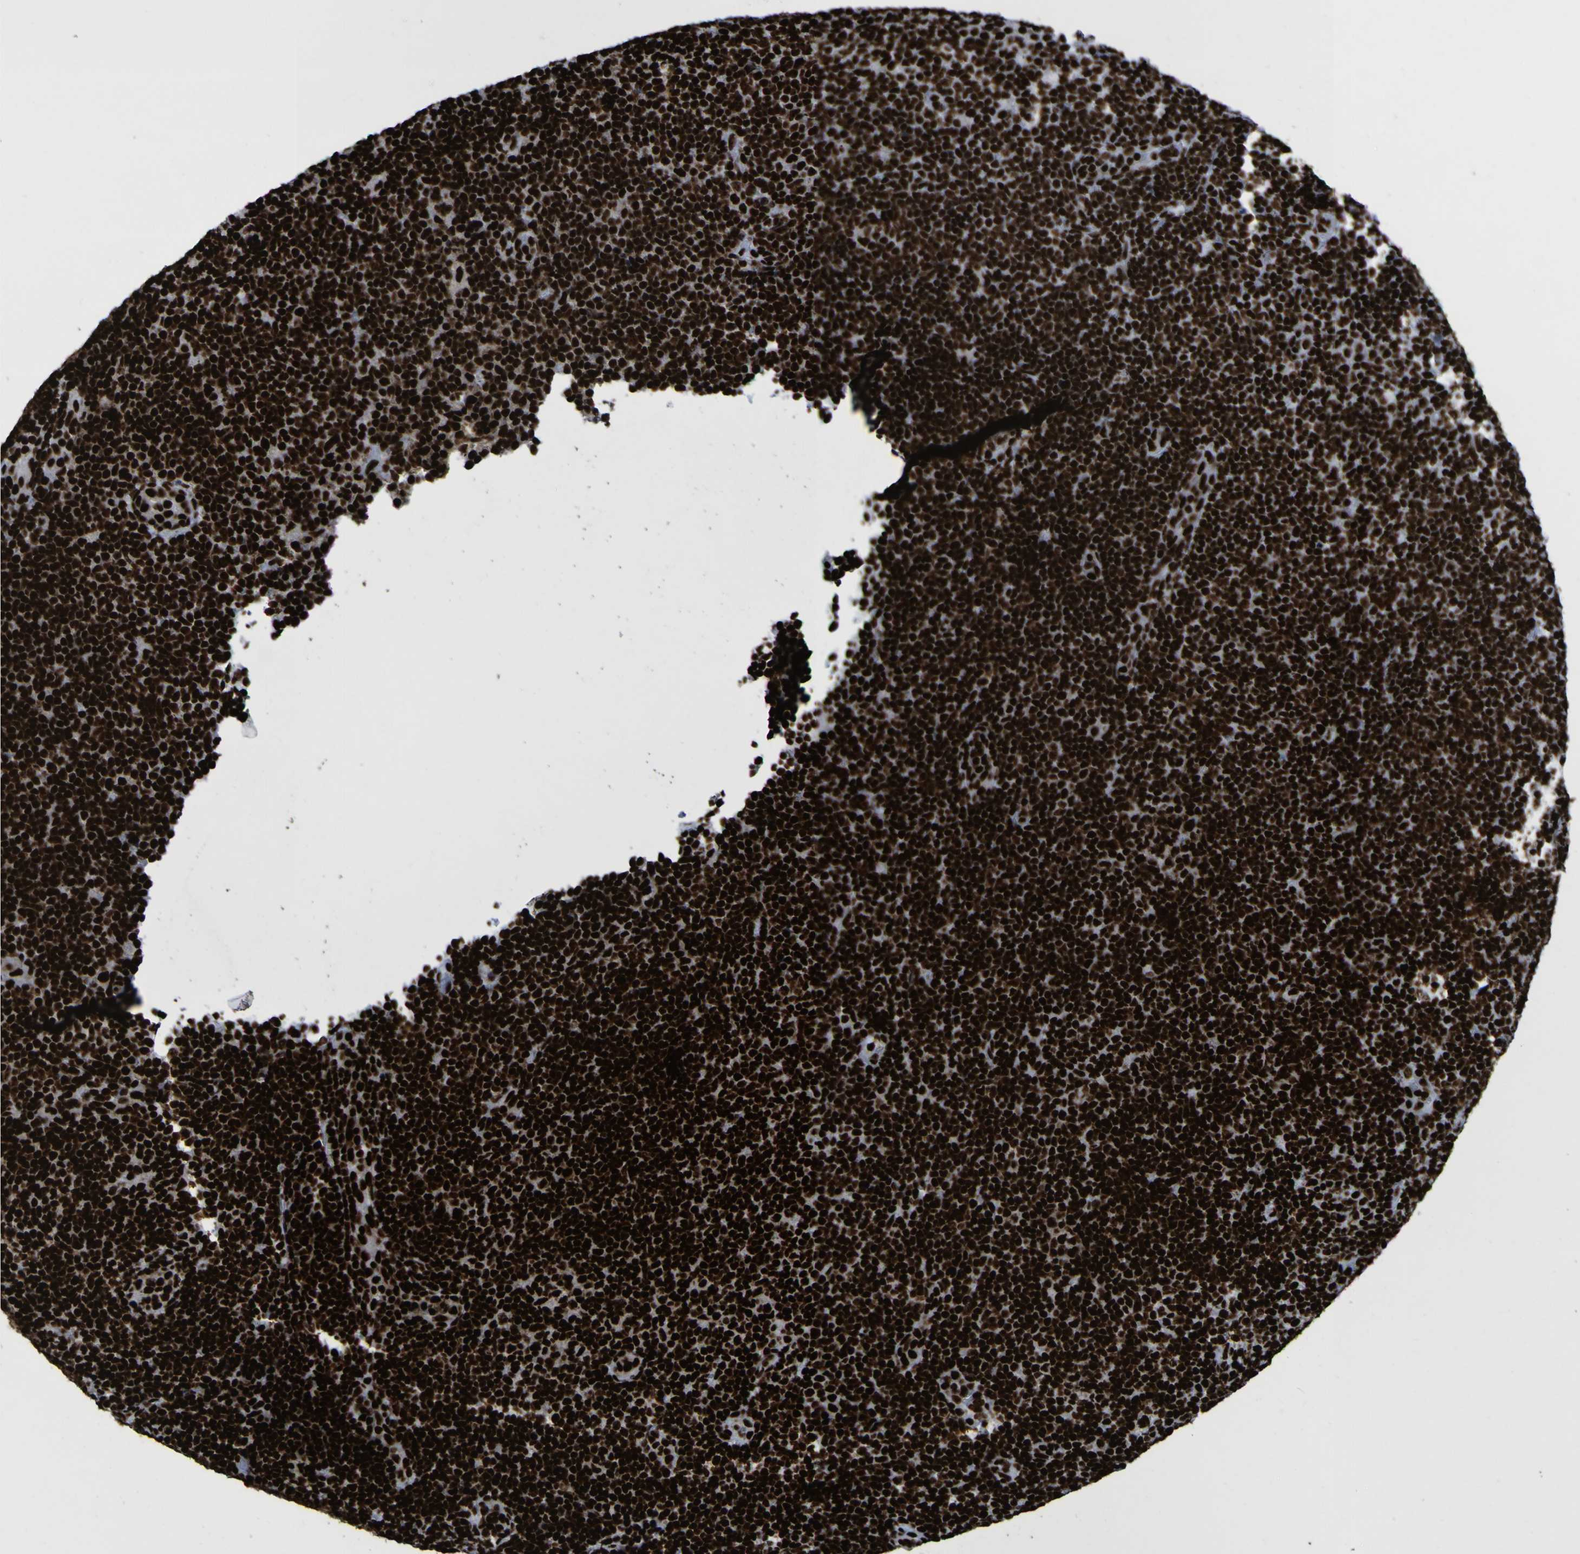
{"staining": {"intensity": "strong", "quantity": ">75%", "location": "nuclear"}, "tissue": "lymphoma", "cell_type": "Tumor cells", "image_type": "cancer", "snomed": [{"axis": "morphology", "description": "Malignant lymphoma, non-Hodgkin's type, Low grade"}, {"axis": "topography", "description": "Lymph node"}], "caption": "A micrograph of malignant lymphoma, non-Hodgkin's type (low-grade) stained for a protein displays strong nuclear brown staining in tumor cells. (DAB IHC with brightfield microscopy, high magnification).", "gene": "NPM1", "patient": {"sex": "male", "age": 83}}